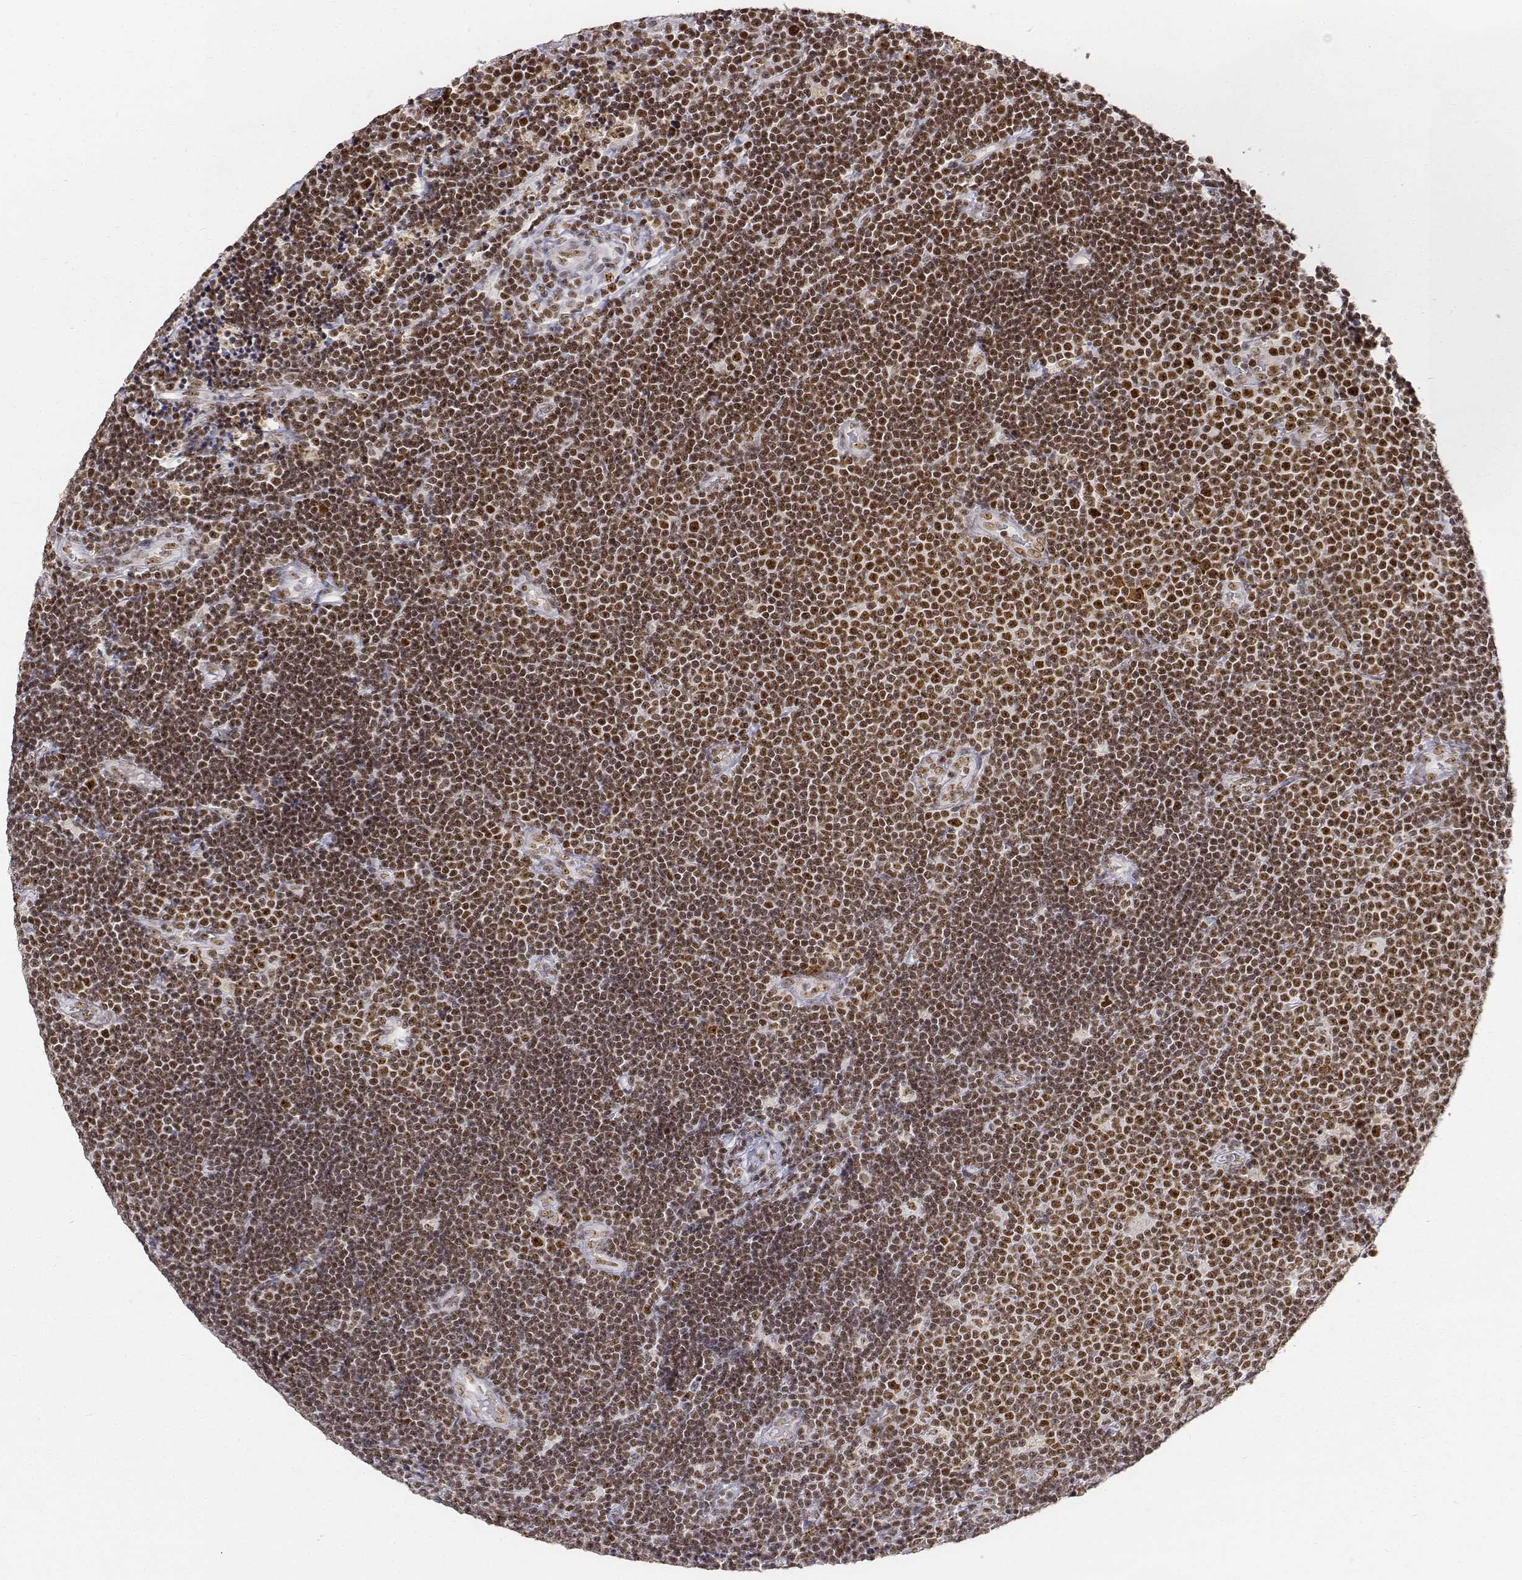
{"staining": {"intensity": "strong", "quantity": ">75%", "location": "nuclear"}, "tissue": "lymphoma", "cell_type": "Tumor cells", "image_type": "cancer", "snomed": [{"axis": "morphology", "description": "Malignant lymphoma, non-Hodgkin's type, Low grade"}, {"axis": "topography", "description": "Brain"}], "caption": "Strong nuclear positivity for a protein is identified in approximately >75% of tumor cells of lymphoma using immunohistochemistry (IHC).", "gene": "PHF6", "patient": {"sex": "female", "age": 66}}